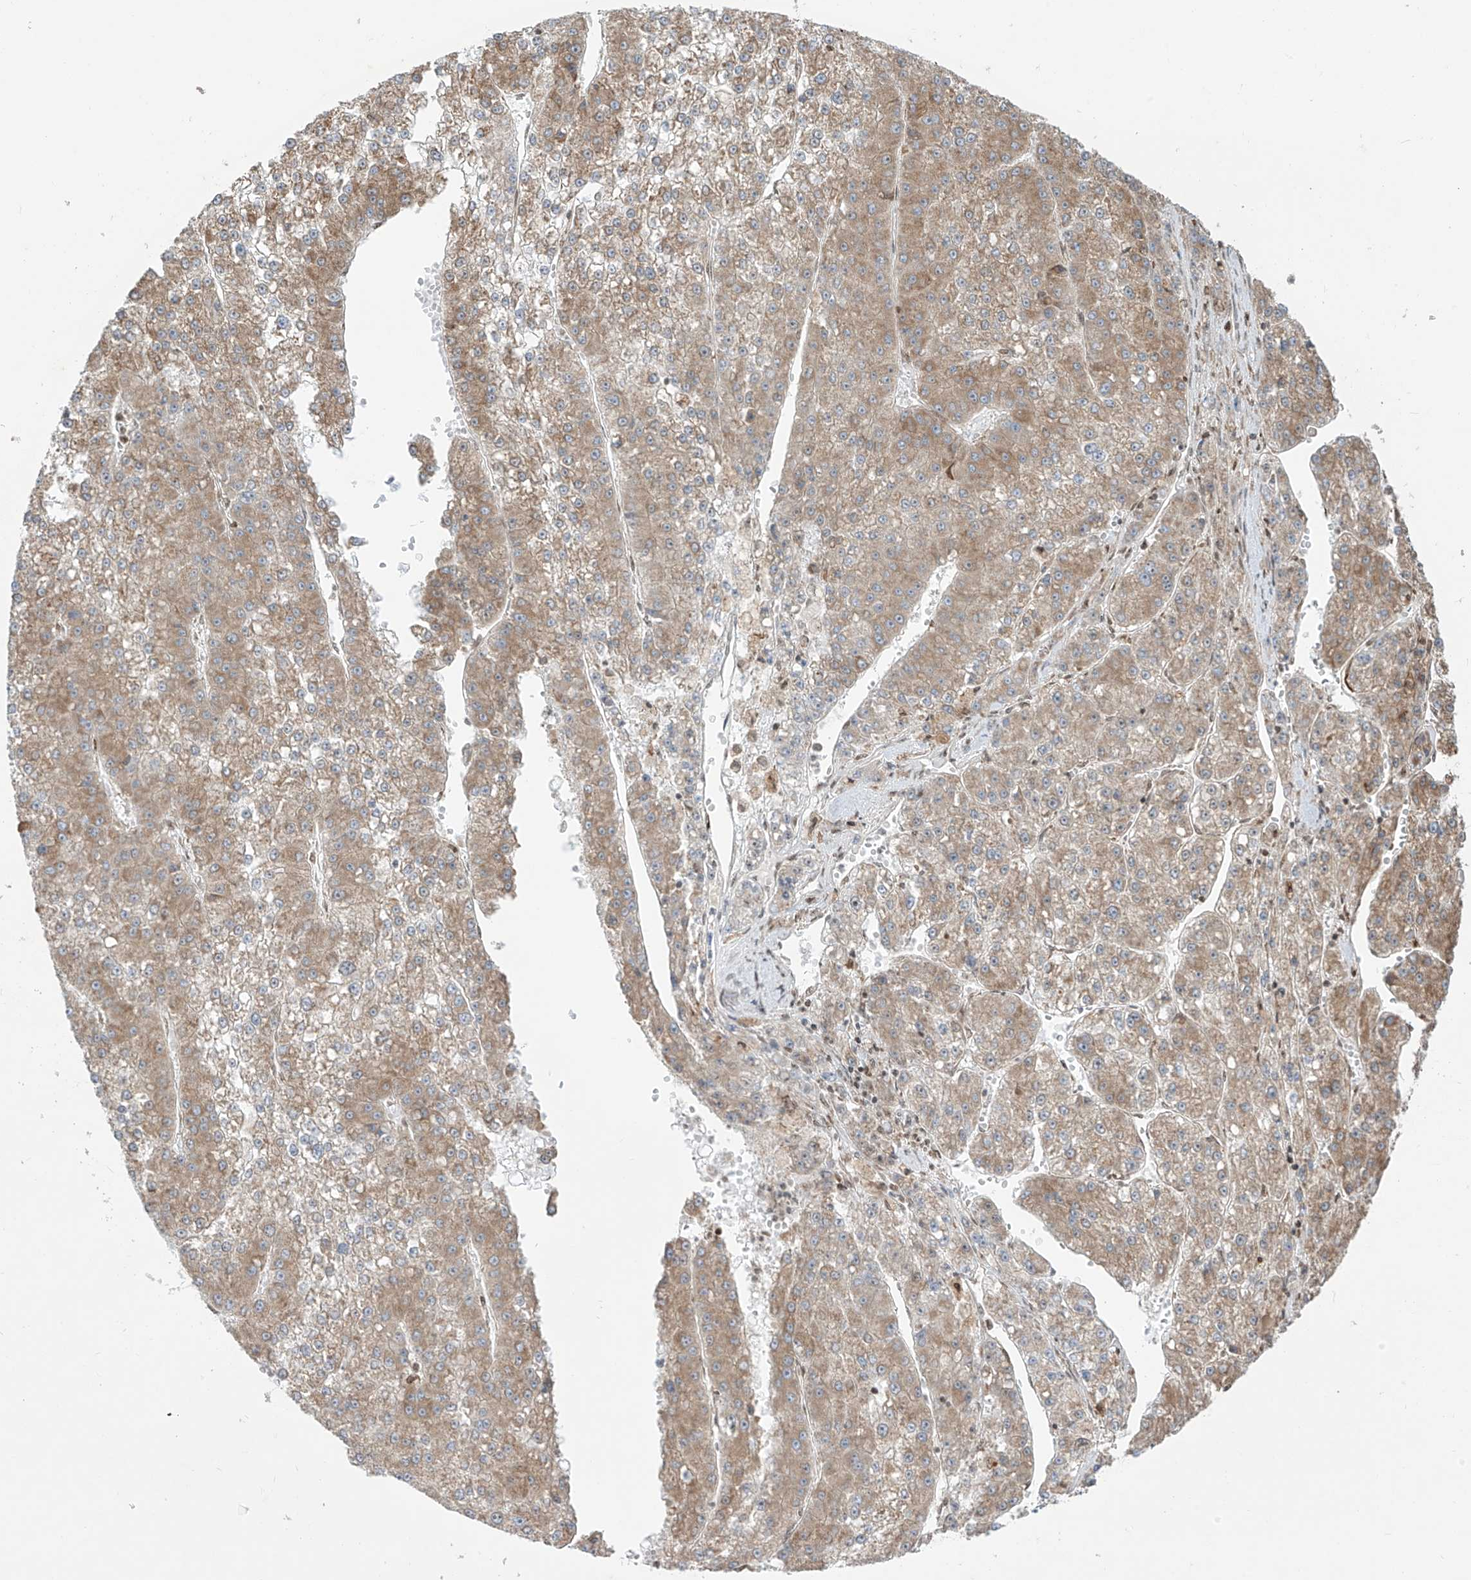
{"staining": {"intensity": "moderate", "quantity": ">75%", "location": "cytoplasmic/membranous"}, "tissue": "liver cancer", "cell_type": "Tumor cells", "image_type": "cancer", "snomed": [{"axis": "morphology", "description": "Carcinoma, Hepatocellular, NOS"}, {"axis": "topography", "description": "Liver"}], "caption": "Approximately >75% of tumor cells in liver hepatocellular carcinoma exhibit moderate cytoplasmic/membranous protein staining as visualized by brown immunohistochemical staining.", "gene": "ZBTB8A", "patient": {"sex": "female", "age": 73}}